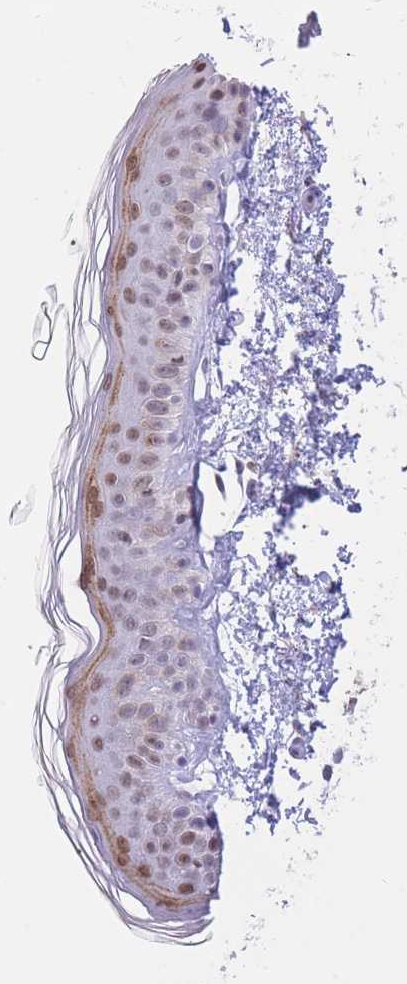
{"staining": {"intensity": "negative", "quantity": "none", "location": "none"}, "tissue": "skin", "cell_type": "Fibroblasts", "image_type": "normal", "snomed": [{"axis": "morphology", "description": "Normal tissue, NOS"}, {"axis": "topography", "description": "Skin"}], "caption": "DAB immunohistochemical staining of benign skin exhibits no significant staining in fibroblasts.", "gene": "HMGN1", "patient": {"sex": "male", "age": 66}}